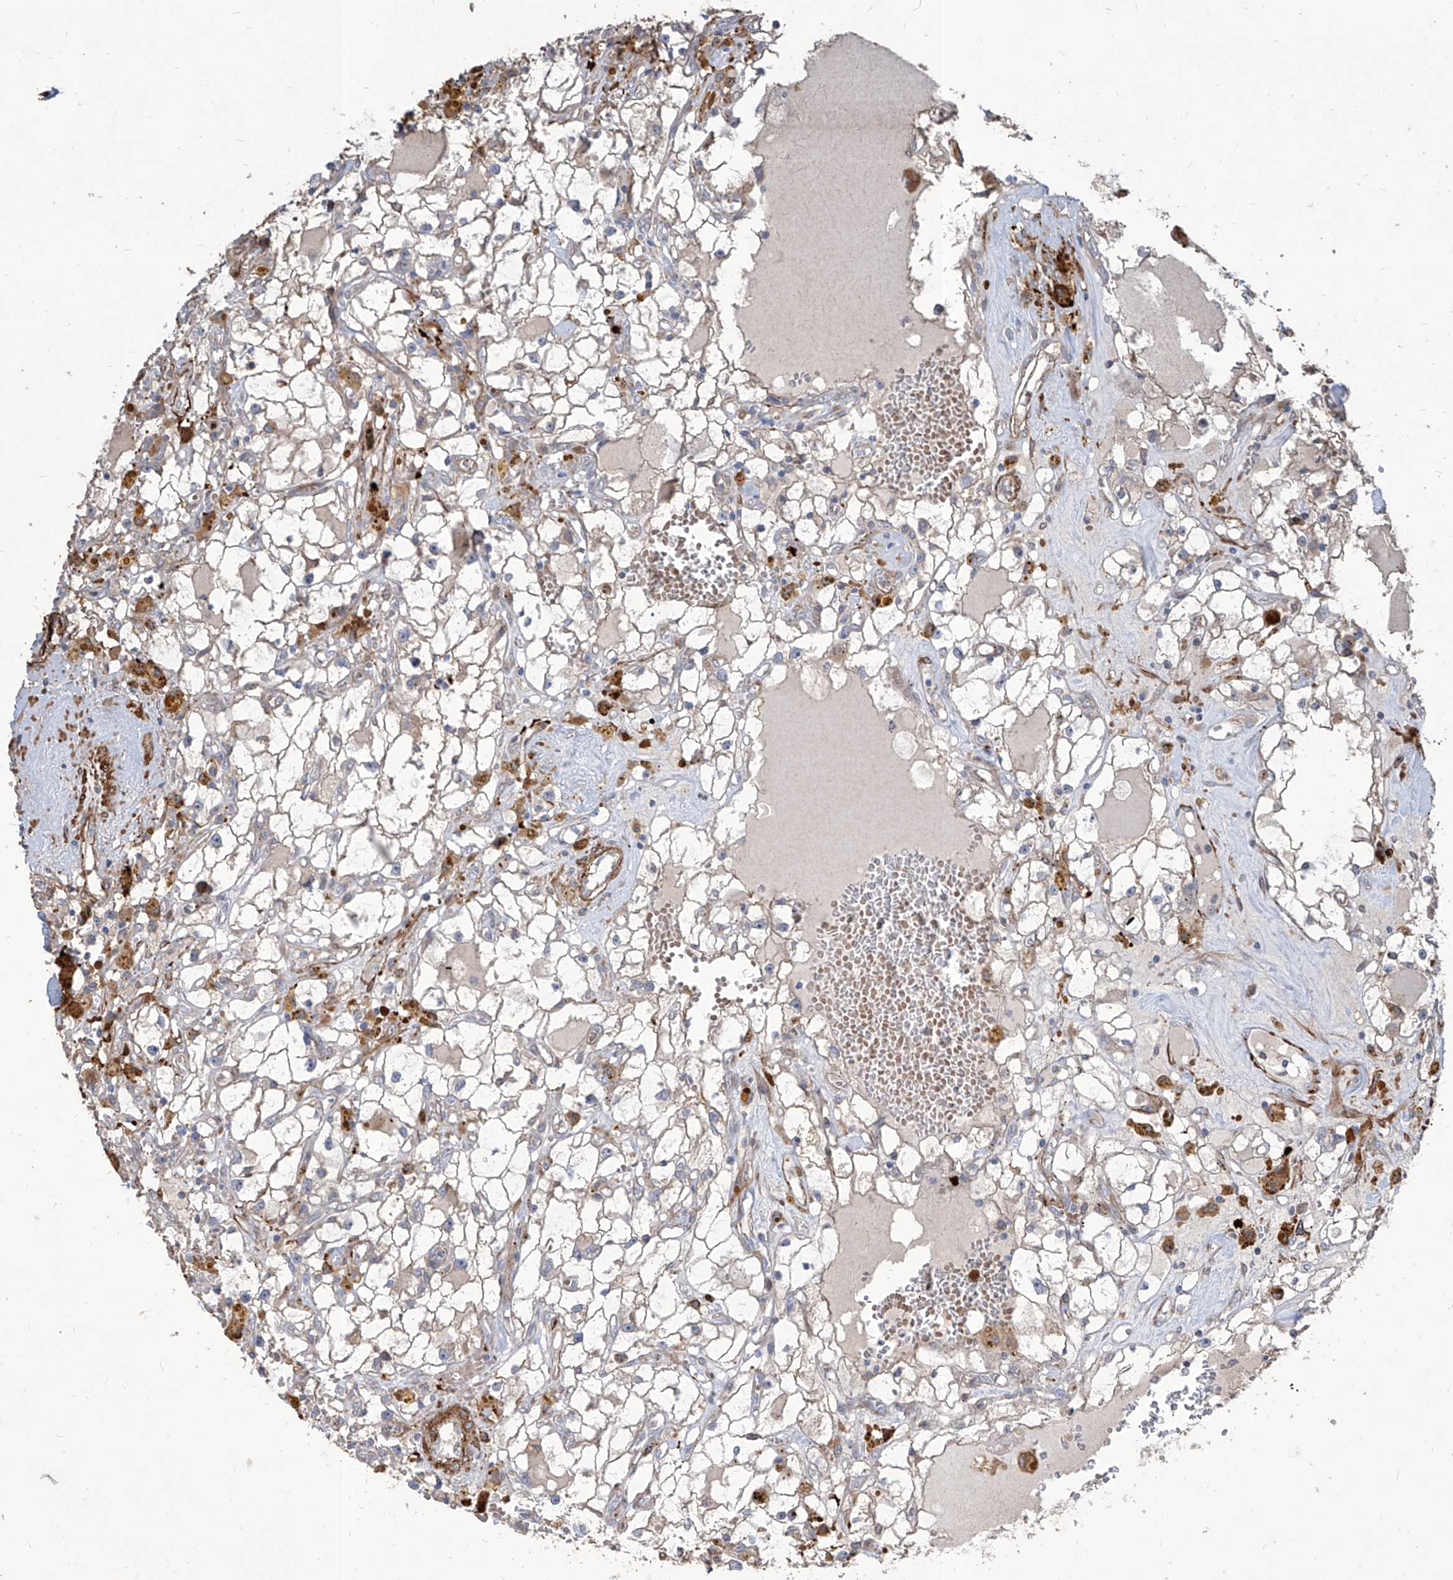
{"staining": {"intensity": "negative", "quantity": "none", "location": "none"}, "tissue": "renal cancer", "cell_type": "Tumor cells", "image_type": "cancer", "snomed": [{"axis": "morphology", "description": "Adenocarcinoma, NOS"}, {"axis": "topography", "description": "Kidney"}], "caption": "This is a photomicrograph of immunohistochemistry (IHC) staining of renal adenocarcinoma, which shows no expression in tumor cells.", "gene": "FAM83B", "patient": {"sex": "male", "age": 56}}